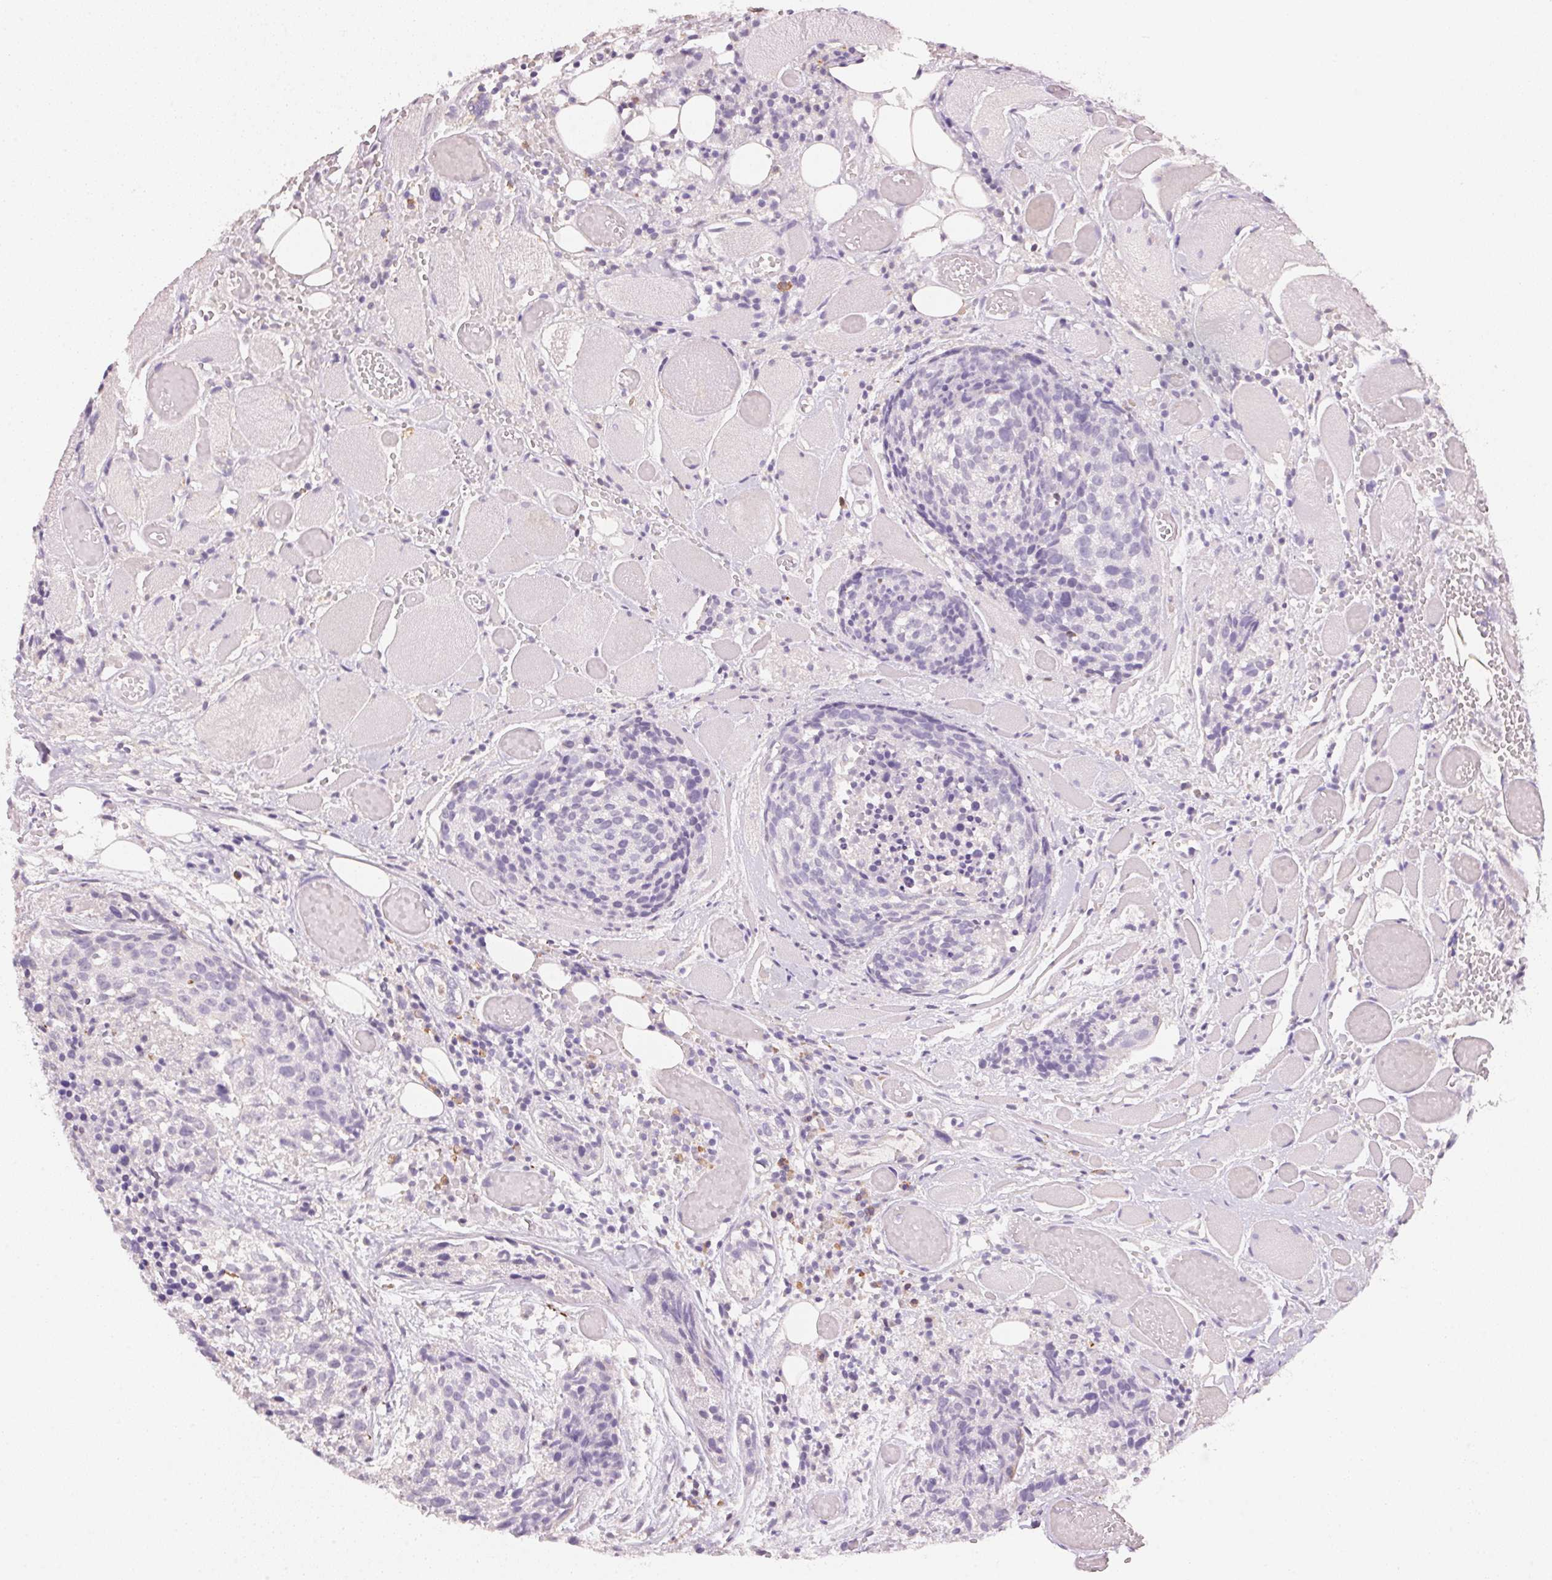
{"staining": {"intensity": "negative", "quantity": "none", "location": "none"}, "tissue": "head and neck cancer", "cell_type": "Tumor cells", "image_type": "cancer", "snomed": [{"axis": "morphology", "description": "Squamous cell carcinoma, NOS"}, {"axis": "topography", "description": "Oral tissue"}, {"axis": "topography", "description": "Head-Neck"}], "caption": "Immunohistochemistry (IHC) of head and neck squamous cell carcinoma reveals no staining in tumor cells.", "gene": "FNDC4", "patient": {"sex": "male", "age": 64}}